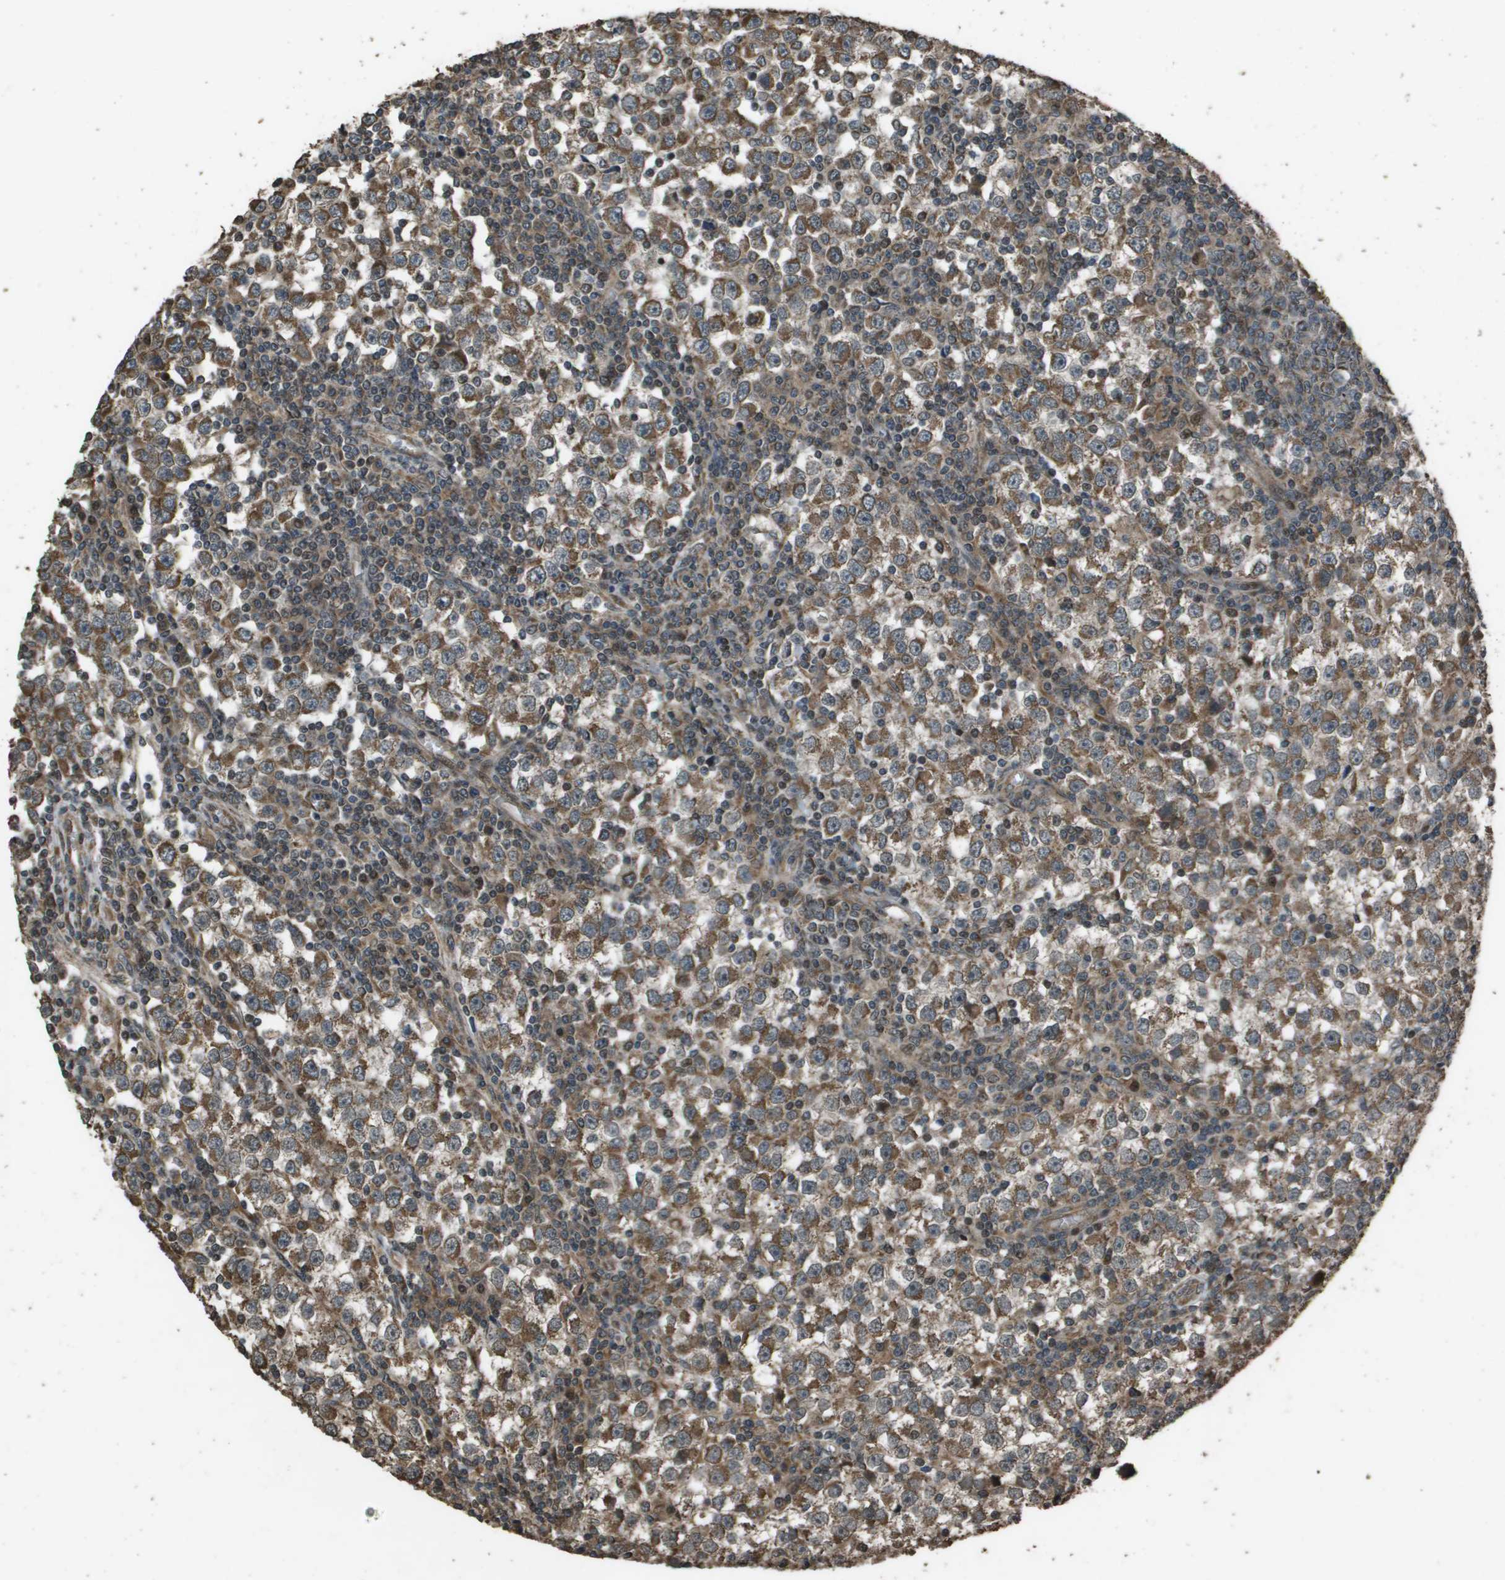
{"staining": {"intensity": "moderate", "quantity": ">75%", "location": "cytoplasmic/membranous"}, "tissue": "testis cancer", "cell_type": "Tumor cells", "image_type": "cancer", "snomed": [{"axis": "morphology", "description": "Seminoma, NOS"}, {"axis": "topography", "description": "Testis"}], "caption": "Human testis cancer stained with a brown dye demonstrates moderate cytoplasmic/membranous positive positivity in about >75% of tumor cells.", "gene": "FIG4", "patient": {"sex": "male", "age": 65}}